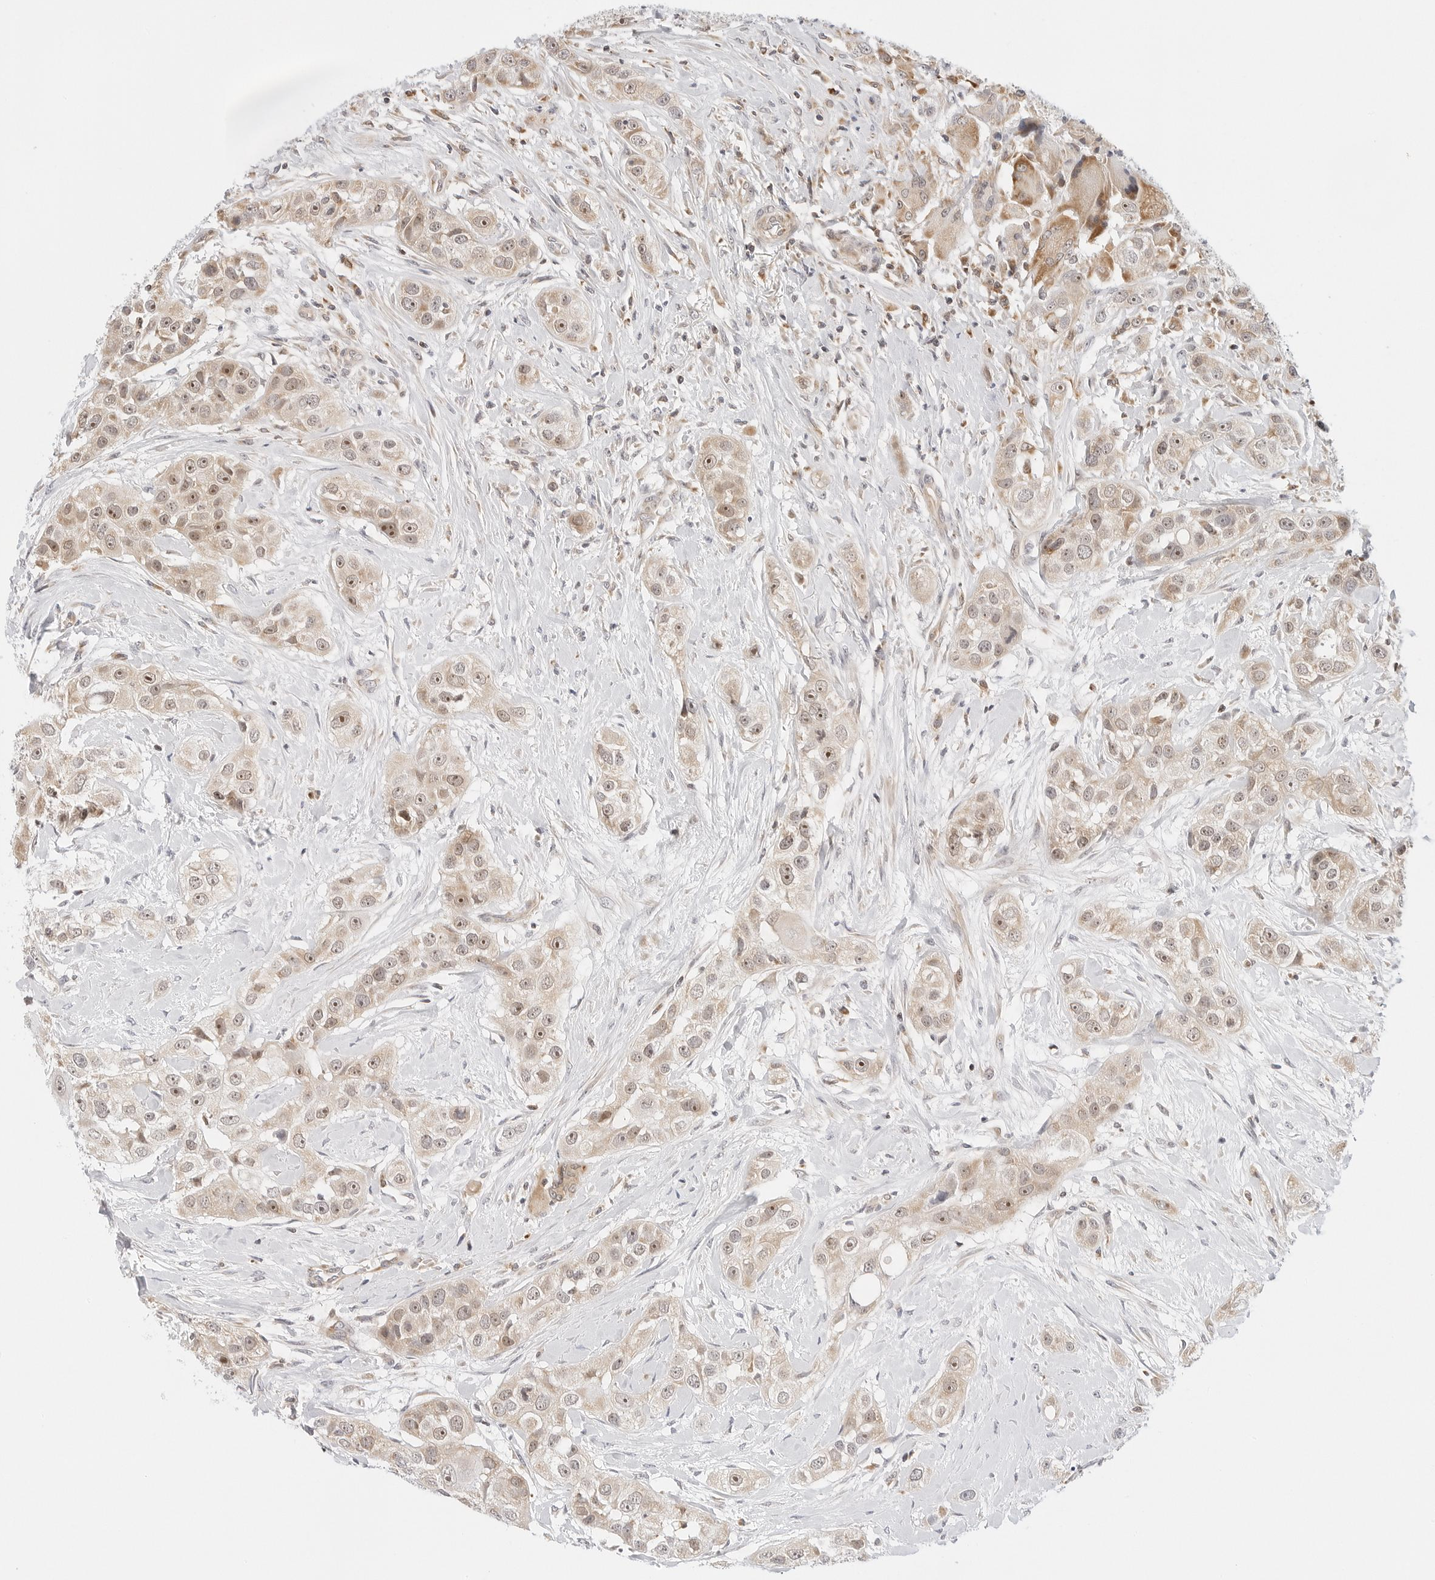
{"staining": {"intensity": "moderate", "quantity": ">75%", "location": "cytoplasmic/membranous,nuclear"}, "tissue": "head and neck cancer", "cell_type": "Tumor cells", "image_type": "cancer", "snomed": [{"axis": "morphology", "description": "Normal tissue, NOS"}, {"axis": "morphology", "description": "Squamous cell carcinoma, NOS"}, {"axis": "topography", "description": "Skeletal muscle"}, {"axis": "topography", "description": "Head-Neck"}], "caption": "Protein expression analysis of human head and neck squamous cell carcinoma reveals moderate cytoplasmic/membranous and nuclear staining in about >75% of tumor cells.", "gene": "GORAB", "patient": {"sex": "male", "age": 51}}